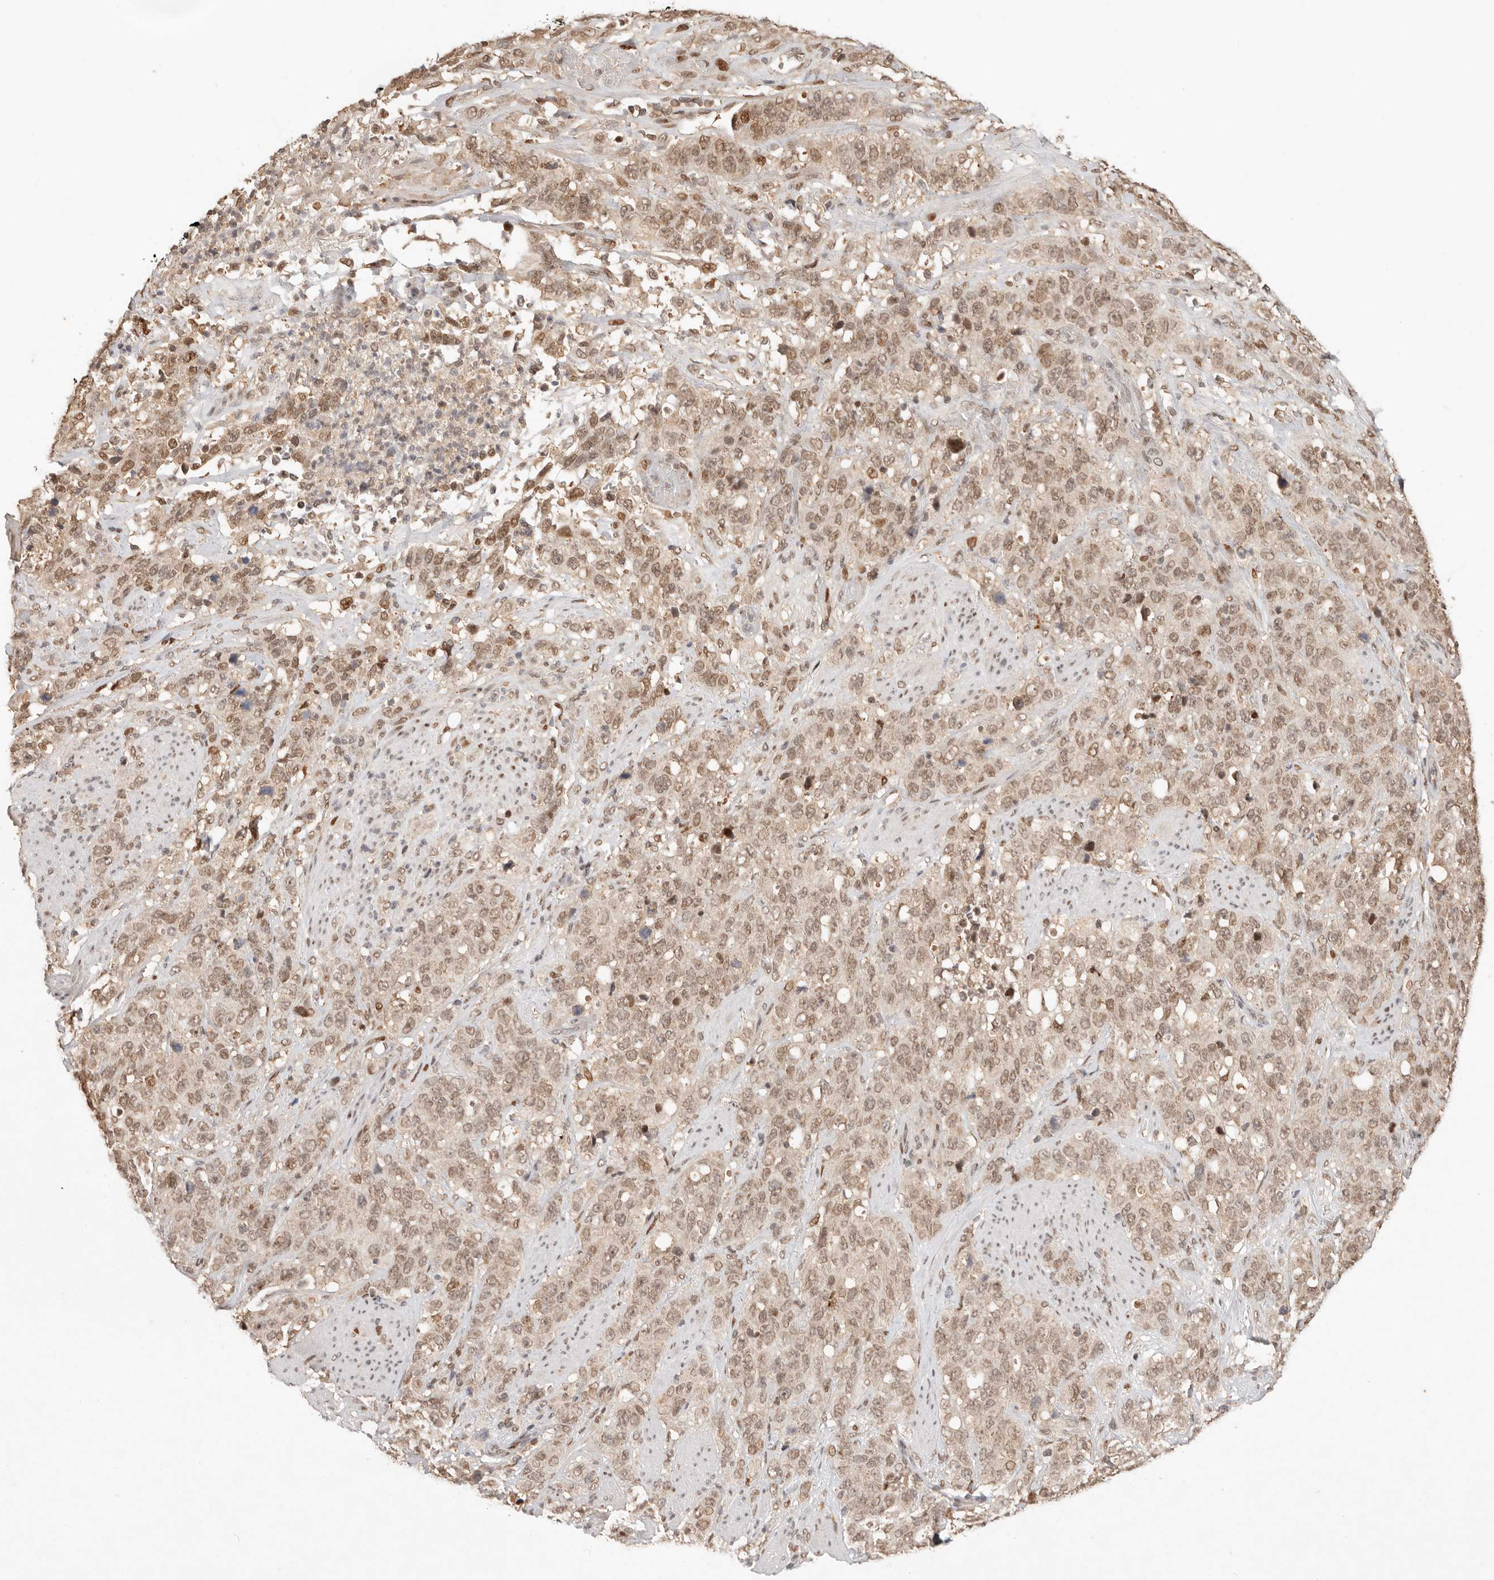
{"staining": {"intensity": "moderate", "quantity": ">75%", "location": "nuclear"}, "tissue": "stomach cancer", "cell_type": "Tumor cells", "image_type": "cancer", "snomed": [{"axis": "morphology", "description": "Adenocarcinoma, NOS"}, {"axis": "topography", "description": "Stomach"}], "caption": "A photomicrograph of human stomach cancer (adenocarcinoma) stained for a protein exhibits moderate nuclear brown staining in tumor cells. The protein is shown in brown color, while the nuclei are stained blue.", "gene": "NPAS2", "patient": {"sex": "male", "age": 48}}